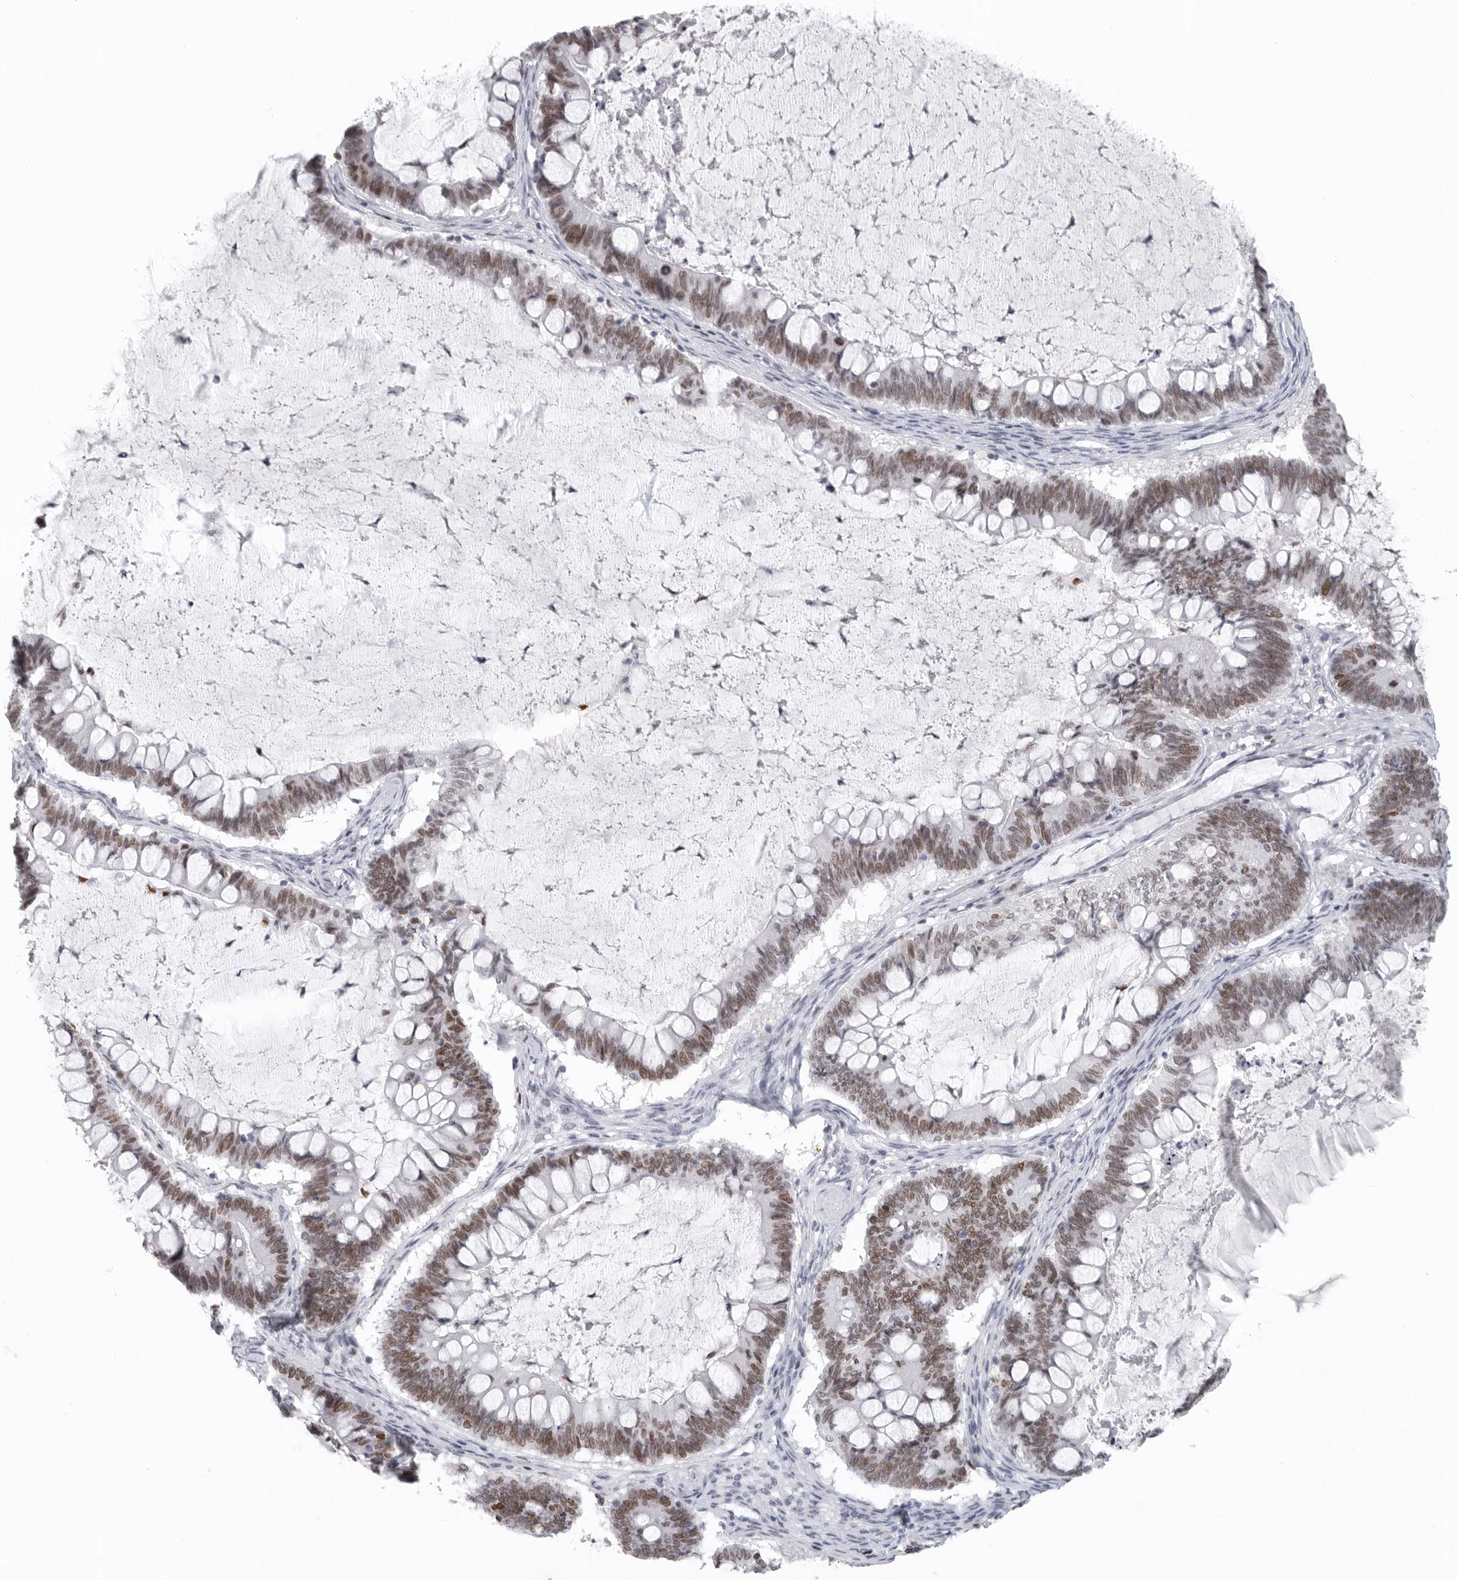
{"staining": {"intensity": "moderate", "quantity": ">75%", "location": "nuclear"}, "tissue": "ovarian cancer", "cell_type": "Tumor cells", "image_type": "cancer", "snomed": [{"axis": "morphology", "description": "Cystadenocarcinoma, mucinous, NOS"}, {"axis": "topography", "description": "Ovary"}], "caption": "Protein analysis of mucinous cystadenocarcinoma (ovarian) tissue displays moderate nuclear expression in approximately >75% of tumor cells. The protein is stained brown, and the nuclei are stained in blue (DAB IHC with brightfield microscopy, high magnification).", "gene": "SATB2", "patient": {"sex": "female", "age": 61}}